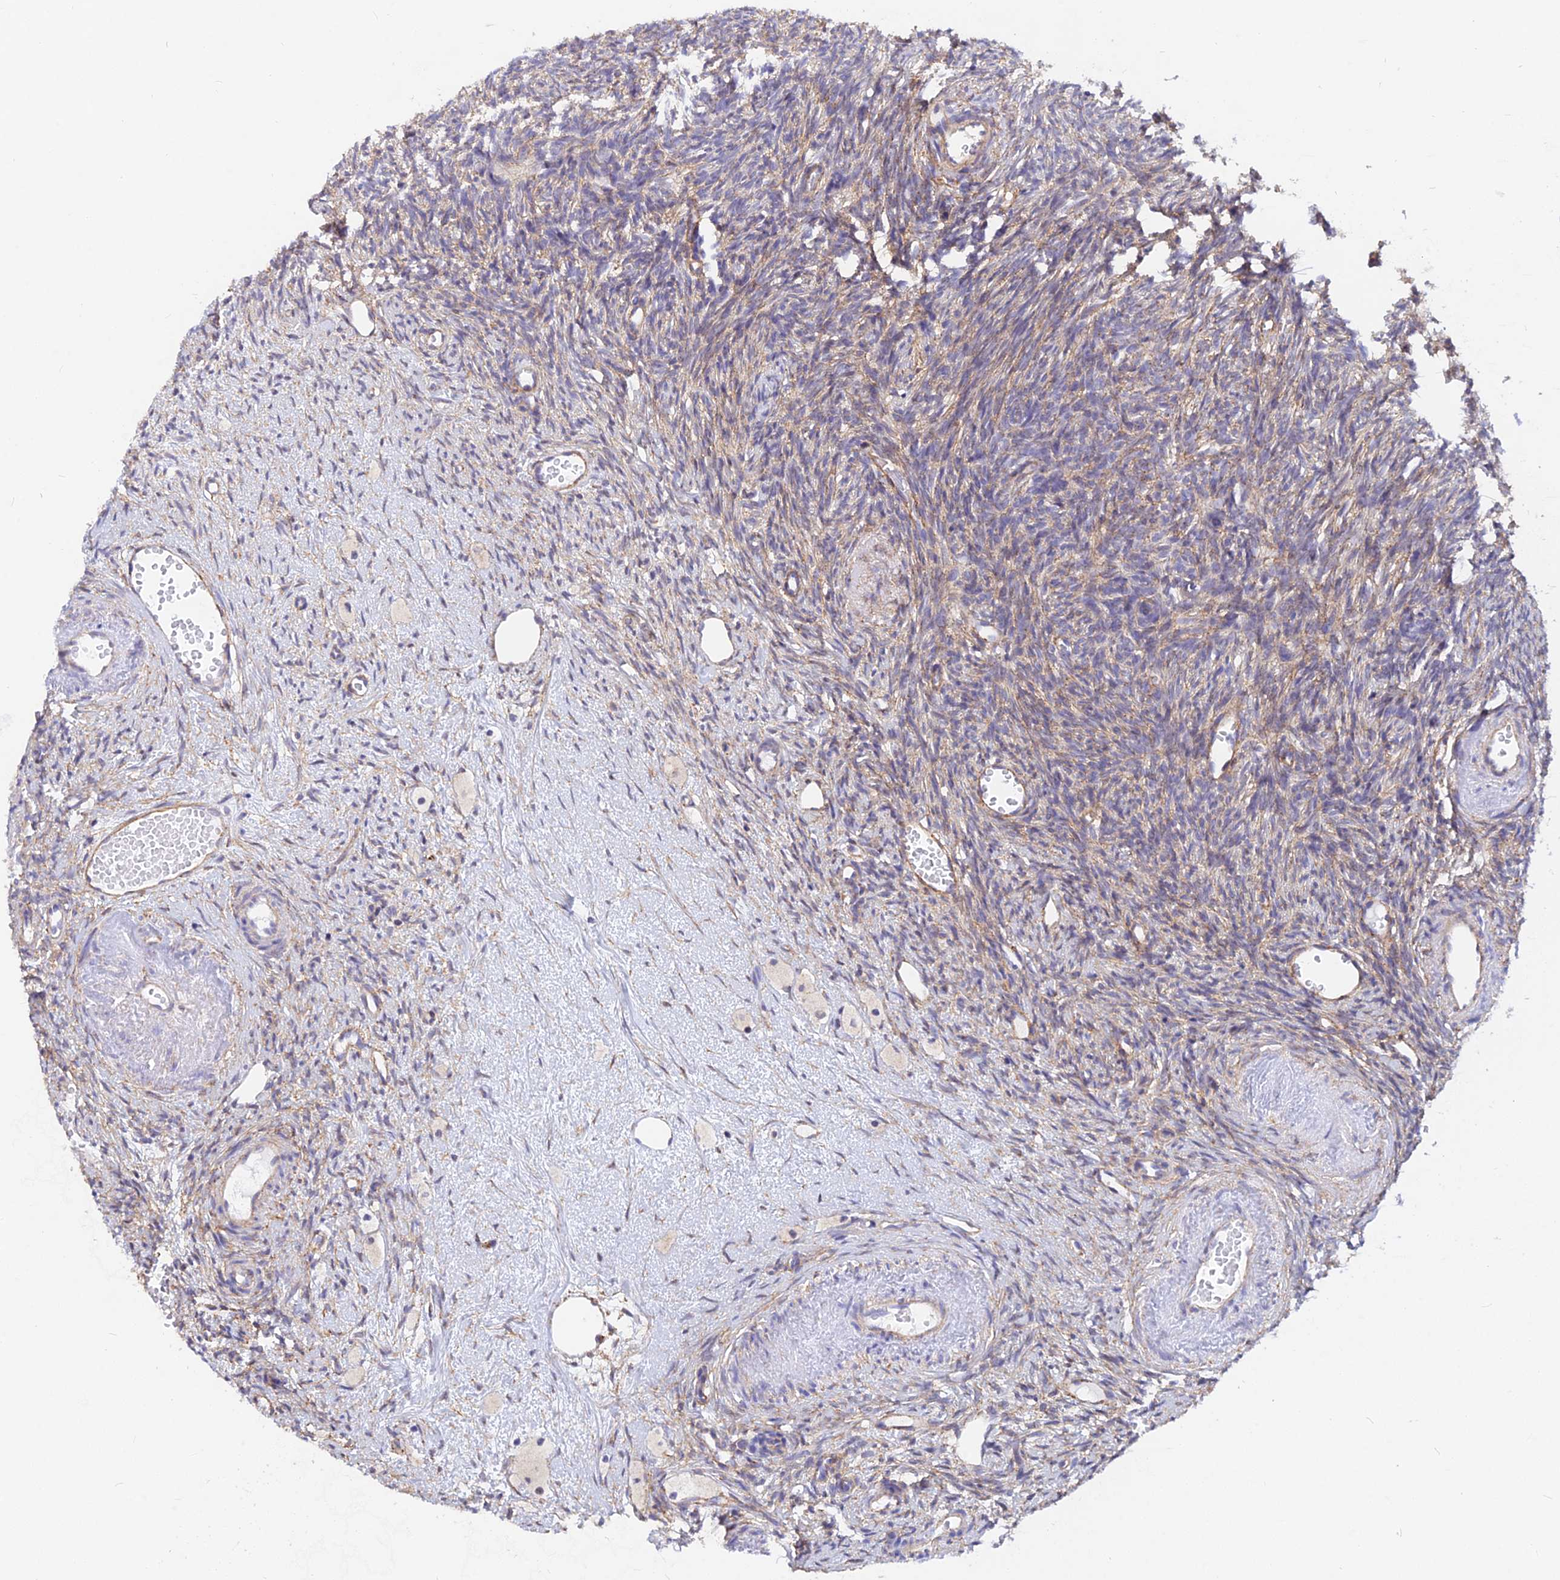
{"staining": {"intensity": "moderate", "quantity": "25%-75%", "location": "cytoplasmic/membranous"}, "tissue": "ovary", "cell_type": "Ovarian stroma cells", "image_type": "normal", "snomed": [{"axis": "morphology", "description": "Normal tissue, NOS"}, {"axis": "topography", "description": "Ovary"}], "caption": "A photomicrograph of human ovary stained for a protein demonstrates moderate cytoplasmic/membranous brown staining in ovarian stroma cells. Using DAB (3,3'-diaminobenzidine) (brown) and hematoxylin (blue) stains, captured at high magnification using brightfield microscopy.", "gene": "VSTM2L", "patient": {"sex": "female", "age": 51}}